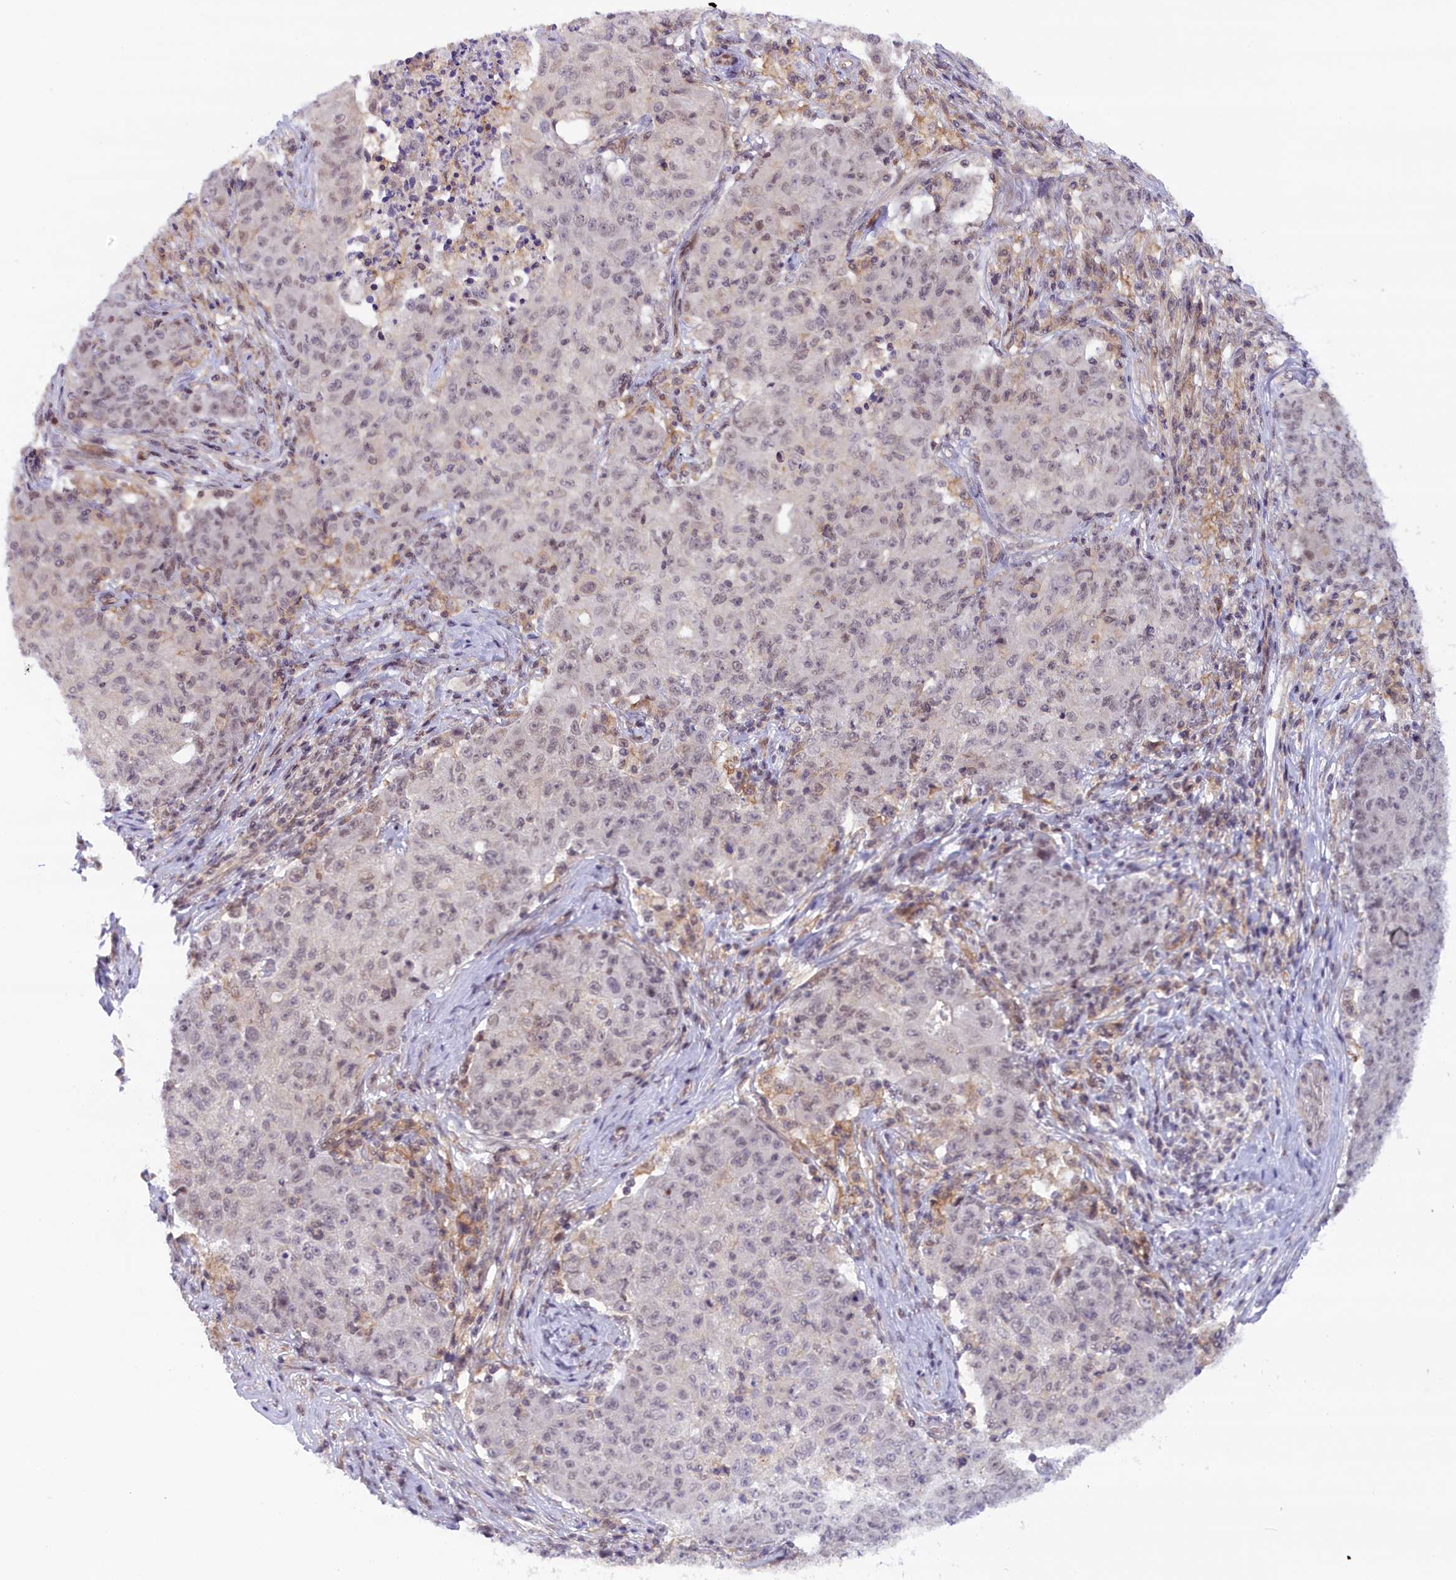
{"staining": {"intensity": "weak", "quantity": "<25%", "location": "nuclear"}, "tissue": "ovarian cancer", "cell_type": "Tumor cells", "image_type": "cancer", "snomed": [{"axis": "morphology", "description": "Carcinoma, endometroid"}, {"axis": "topography", "description": "Ovary"}], "caption": "Immunohistochemistry (IHC) micrograph of neoplastic tissue: human endometroid carcinoma (ovarian) stained with DAB (3,3'-diaminobenzidine) displays no significant protein positivity in tumor cells.", "gene": "FCHO1", "patient": {"sex": "female", "age": 42}}